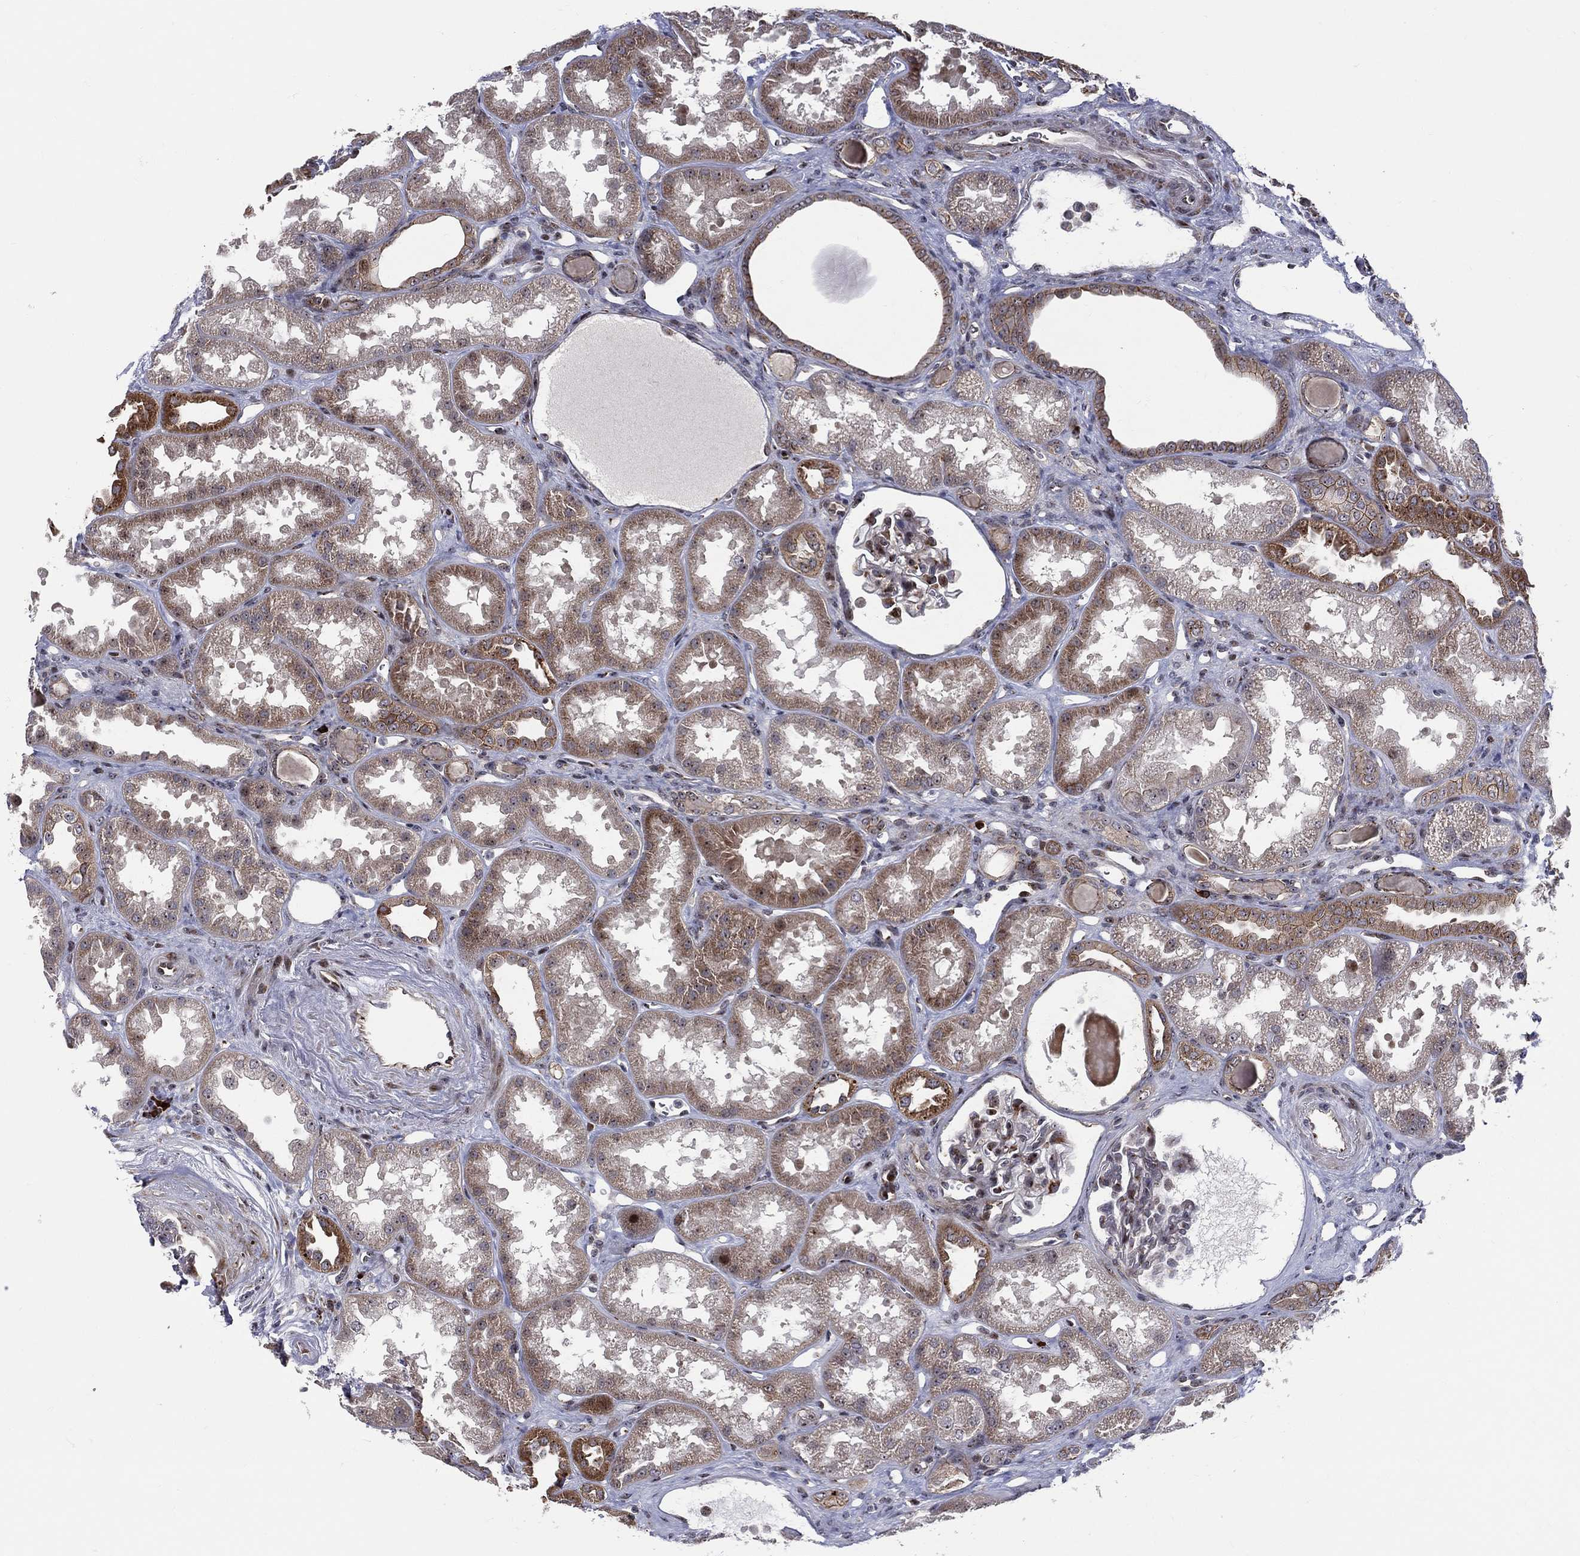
{"staining": {"intensity": "moderate", "quantity": "25%-75%", "location": "cytoplasmic/membranous"}, "tissue": "kidney", "cell_type": "Cells in glomeruli", "image_type": "normal", "snomed": [{"axis": "morphology", "description": "Normal tissue, NOS"}, {"axis": "topography", "description": "Kidney"}], "caption": "The micrograph reveals staining of unremarkable kidney, revealing moderate cytoplasmic/membranous protein staining (brown color) within cells in glomeruli.", "gene": "VHL", "patient": {"sex": "male", "age": 61}}